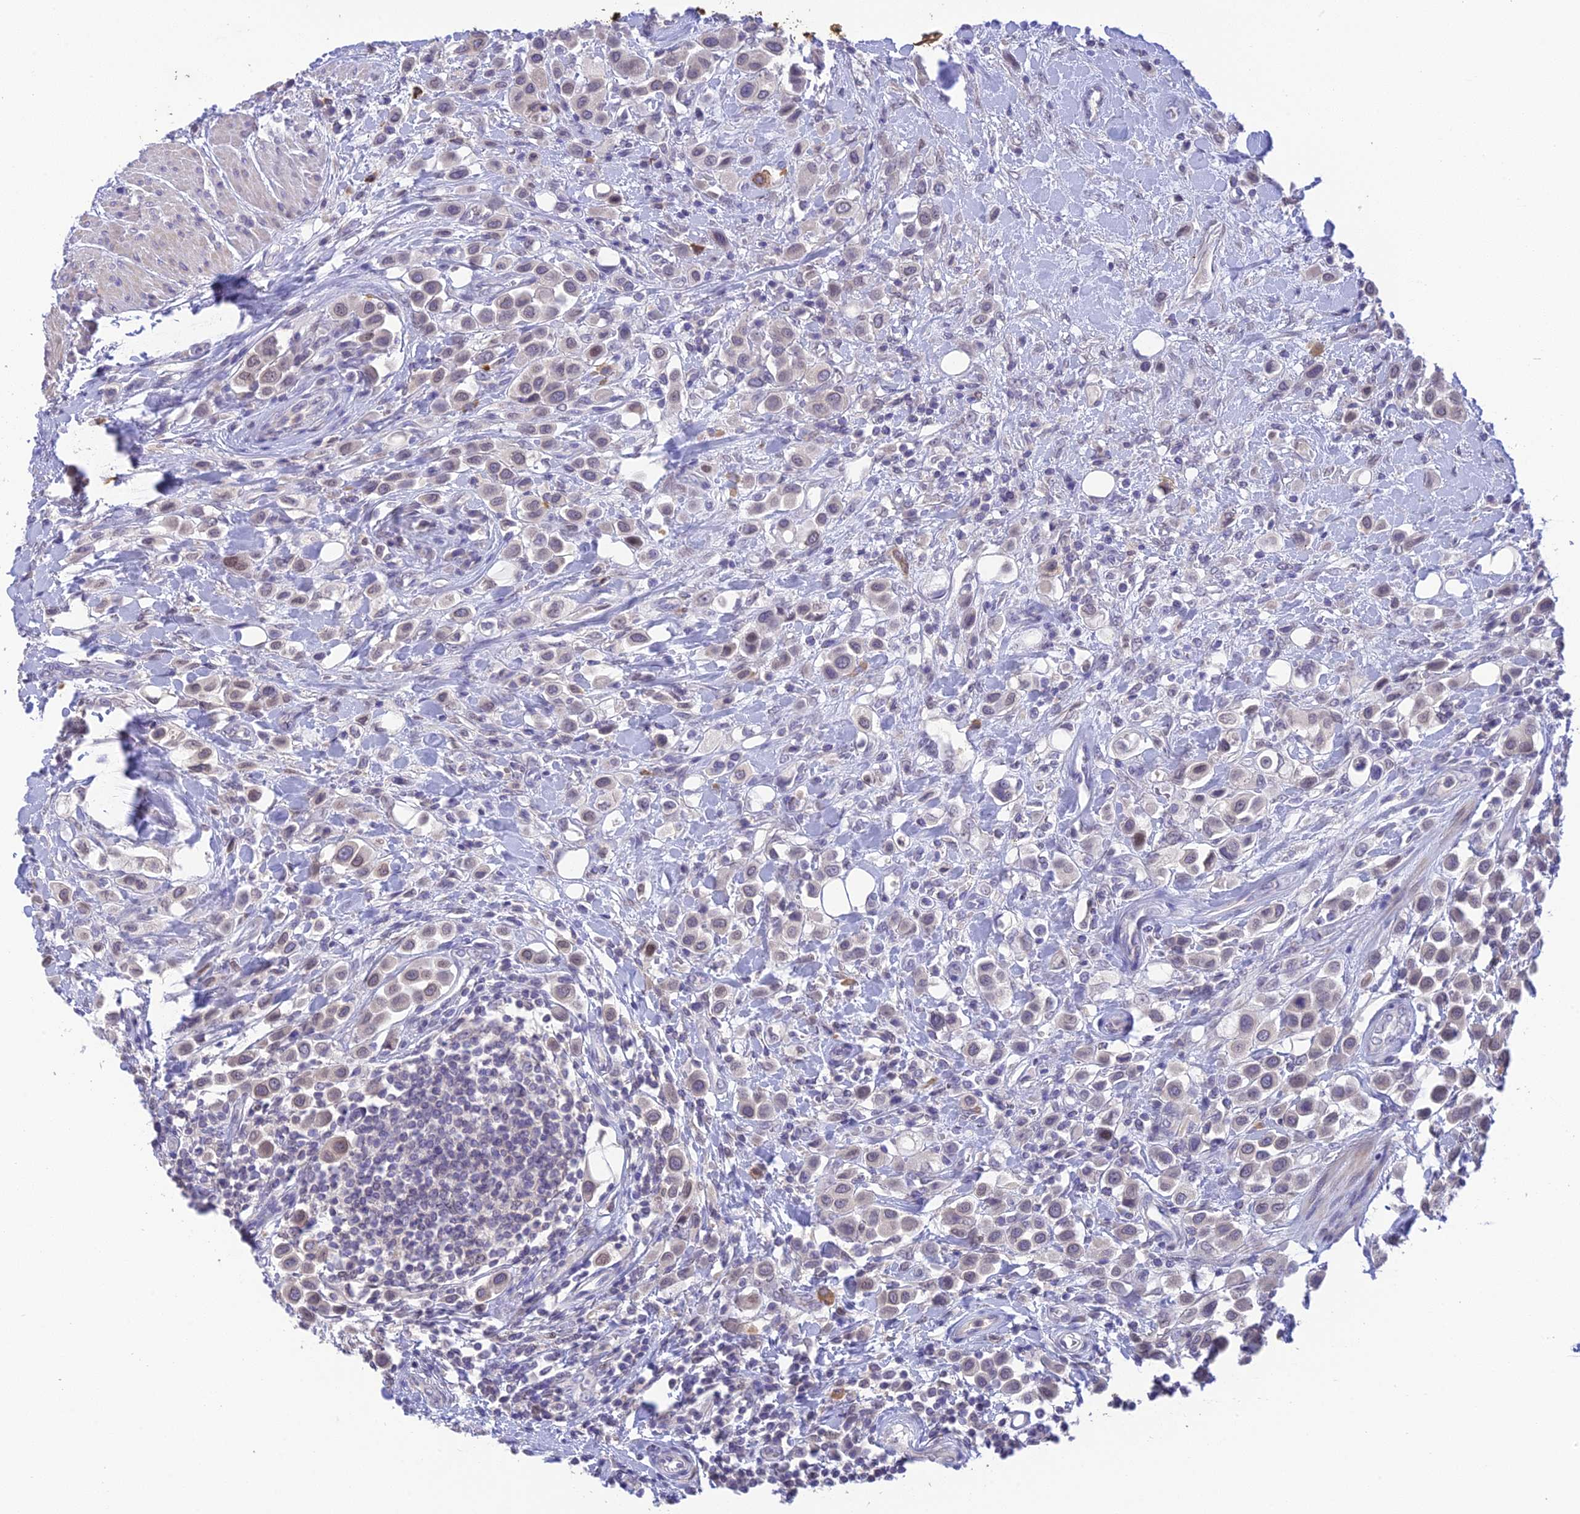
{"staining": {"intensity": "weak", "quantity": "<25%", "location": "nuclear"}, "tissue": "urothelial cancer", "cell_type": "Tumor cells", "image_type": "cancer", "snomed": [{"axis": "morphology", "description": "Urothelial carcinoma, High grade"}, {"axis": "topography", "description": "Urinary bladder"}], "caption": "This is an immunohistochemistry photomicrograph of human urothelial cancer. There is no expression in tumor cells.", "gene": "BMT2", "patient": {"sex": "male", "age": 50}}